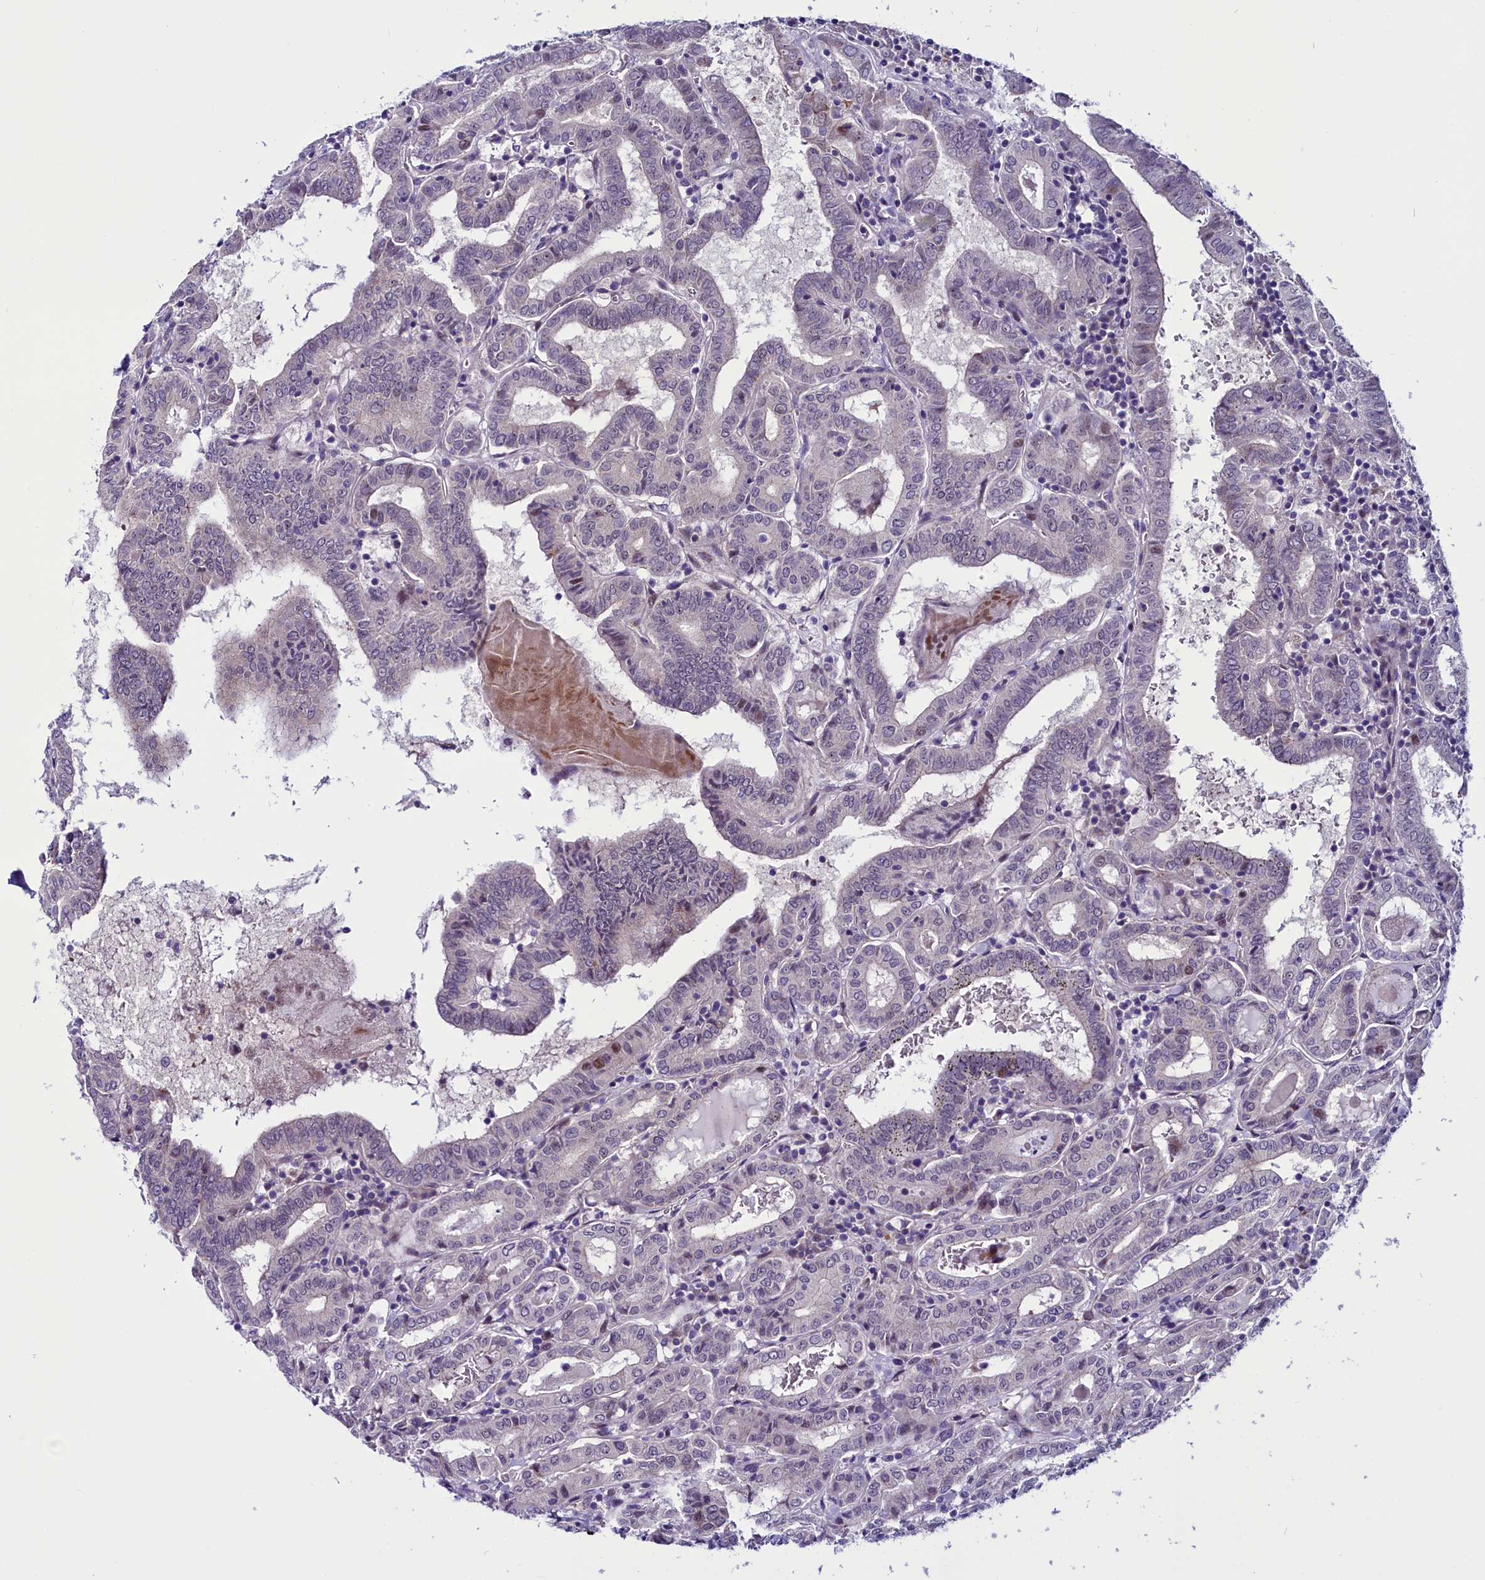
{"staining": {"intensity": "negative", "quantity": "none", "location": "none"}, "tissue": "thyroid cancer", "cell_type": "Tumor cells", "image_type": "cancer", "snomed": [{"axis": "morphology", "description": "Papillary adenocarcinoma, NOS"}, {"axis": "topography", "description": "Thyroid gland"}], "caption": "Tumor cells show no significant staining in thyroid cancer (papillary adenocarcinoma).", "gene": "CCDC106", "patient": {"sex": "female", "age": 72}}